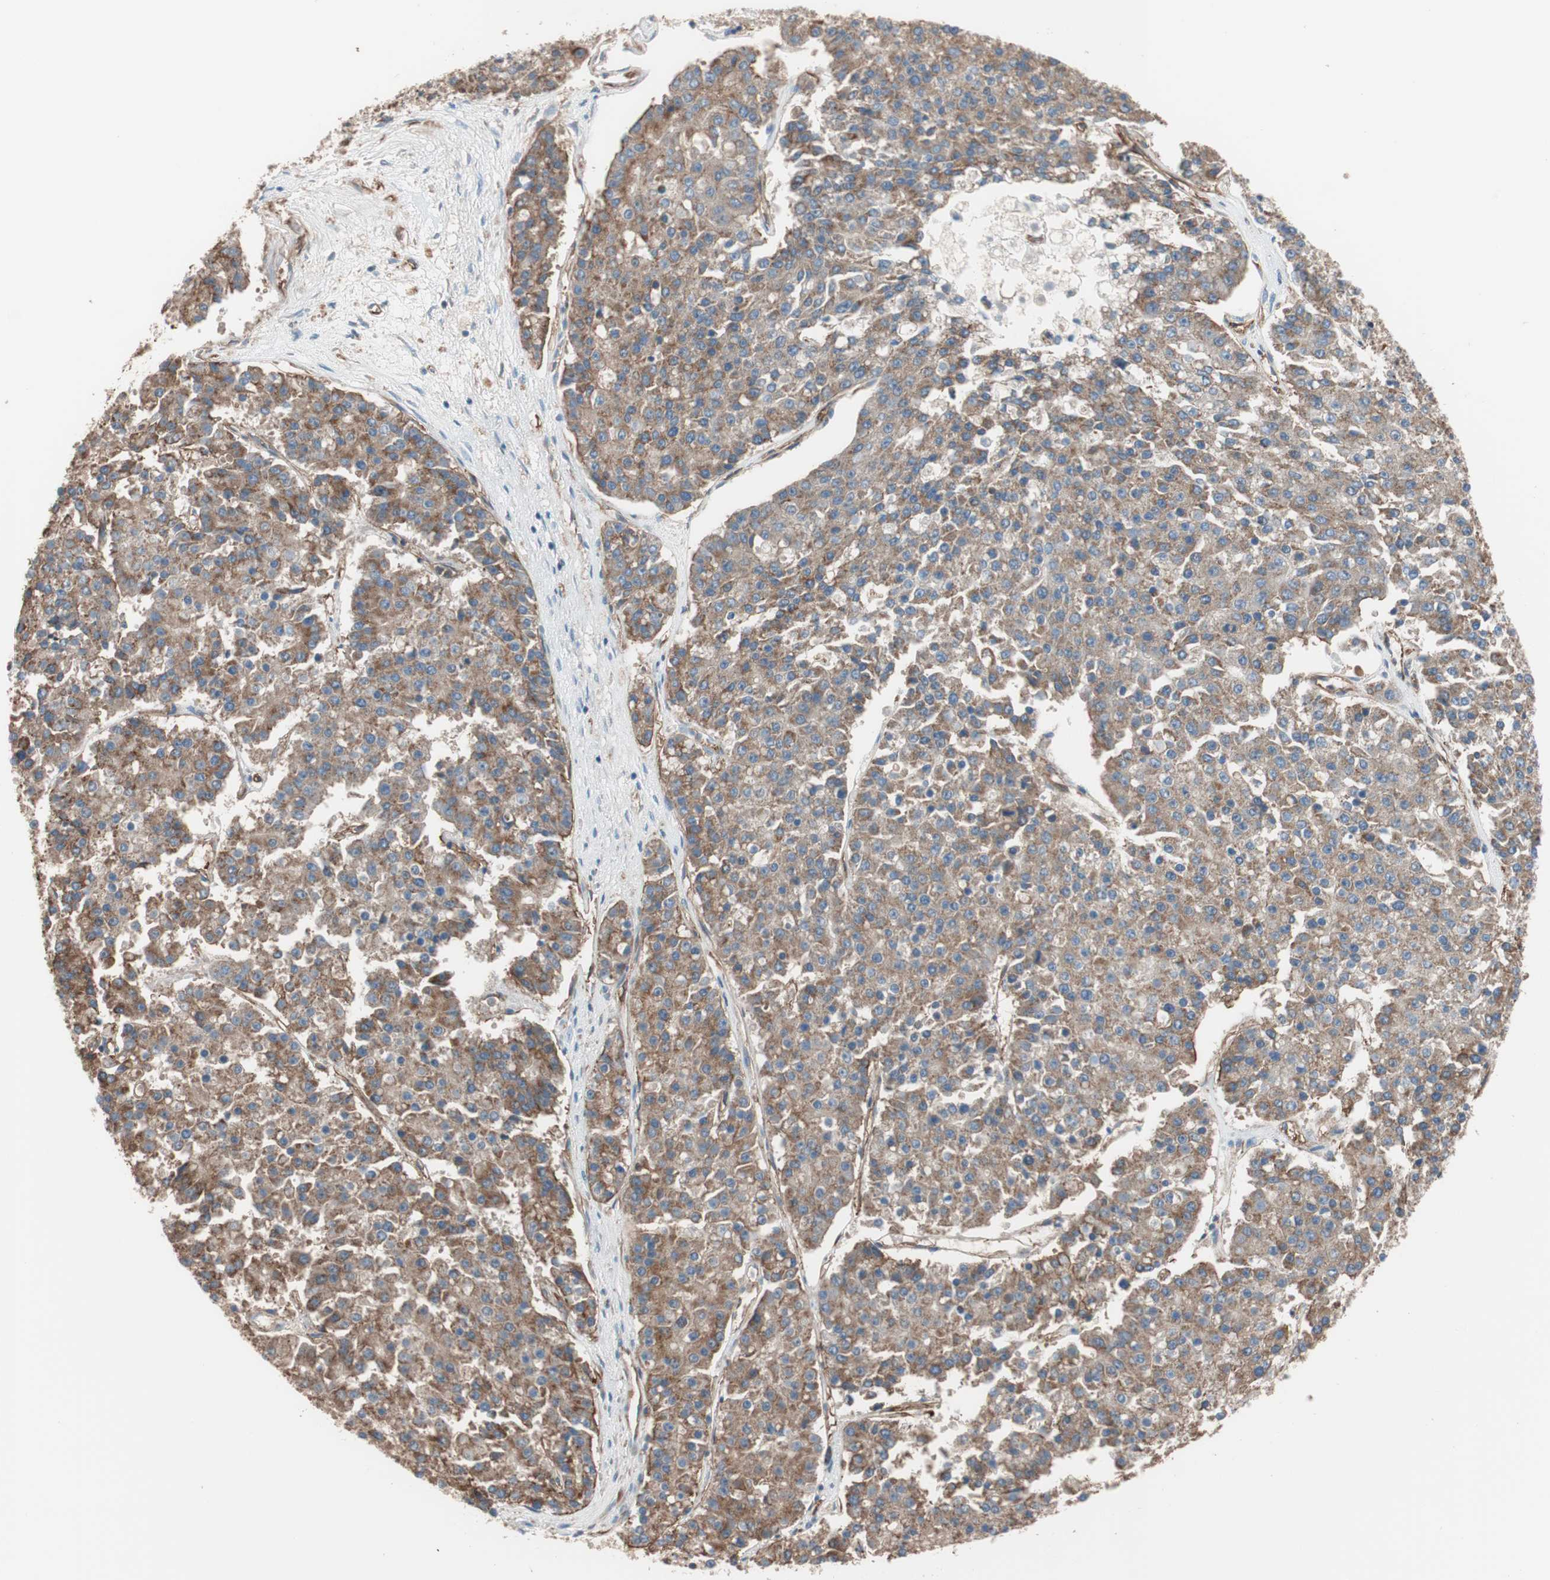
{"staining": {"intensity": "moderate", "quantity": ">75%", "location": "cytoplasmic/membranous"}, "tissue": "pancreatic cancer", "cell_type": "Tumor cells", "image_type": "cancer", "snomed": [{"axis": "morphology", "description": "Adenocarcinoma, NOS"}, {"axis": "topography", "description": "Pancreas"}], "caption": "A photomicrograph showing moderate cytoplasmic/membranous staining in about >75% of tumor cells in pancreatic cancer (adenocarcinoma), as visualized by brown immunohistochemical staining.", "gene": "GPSM2", "patient": {"sex": "male", "age": 50}}